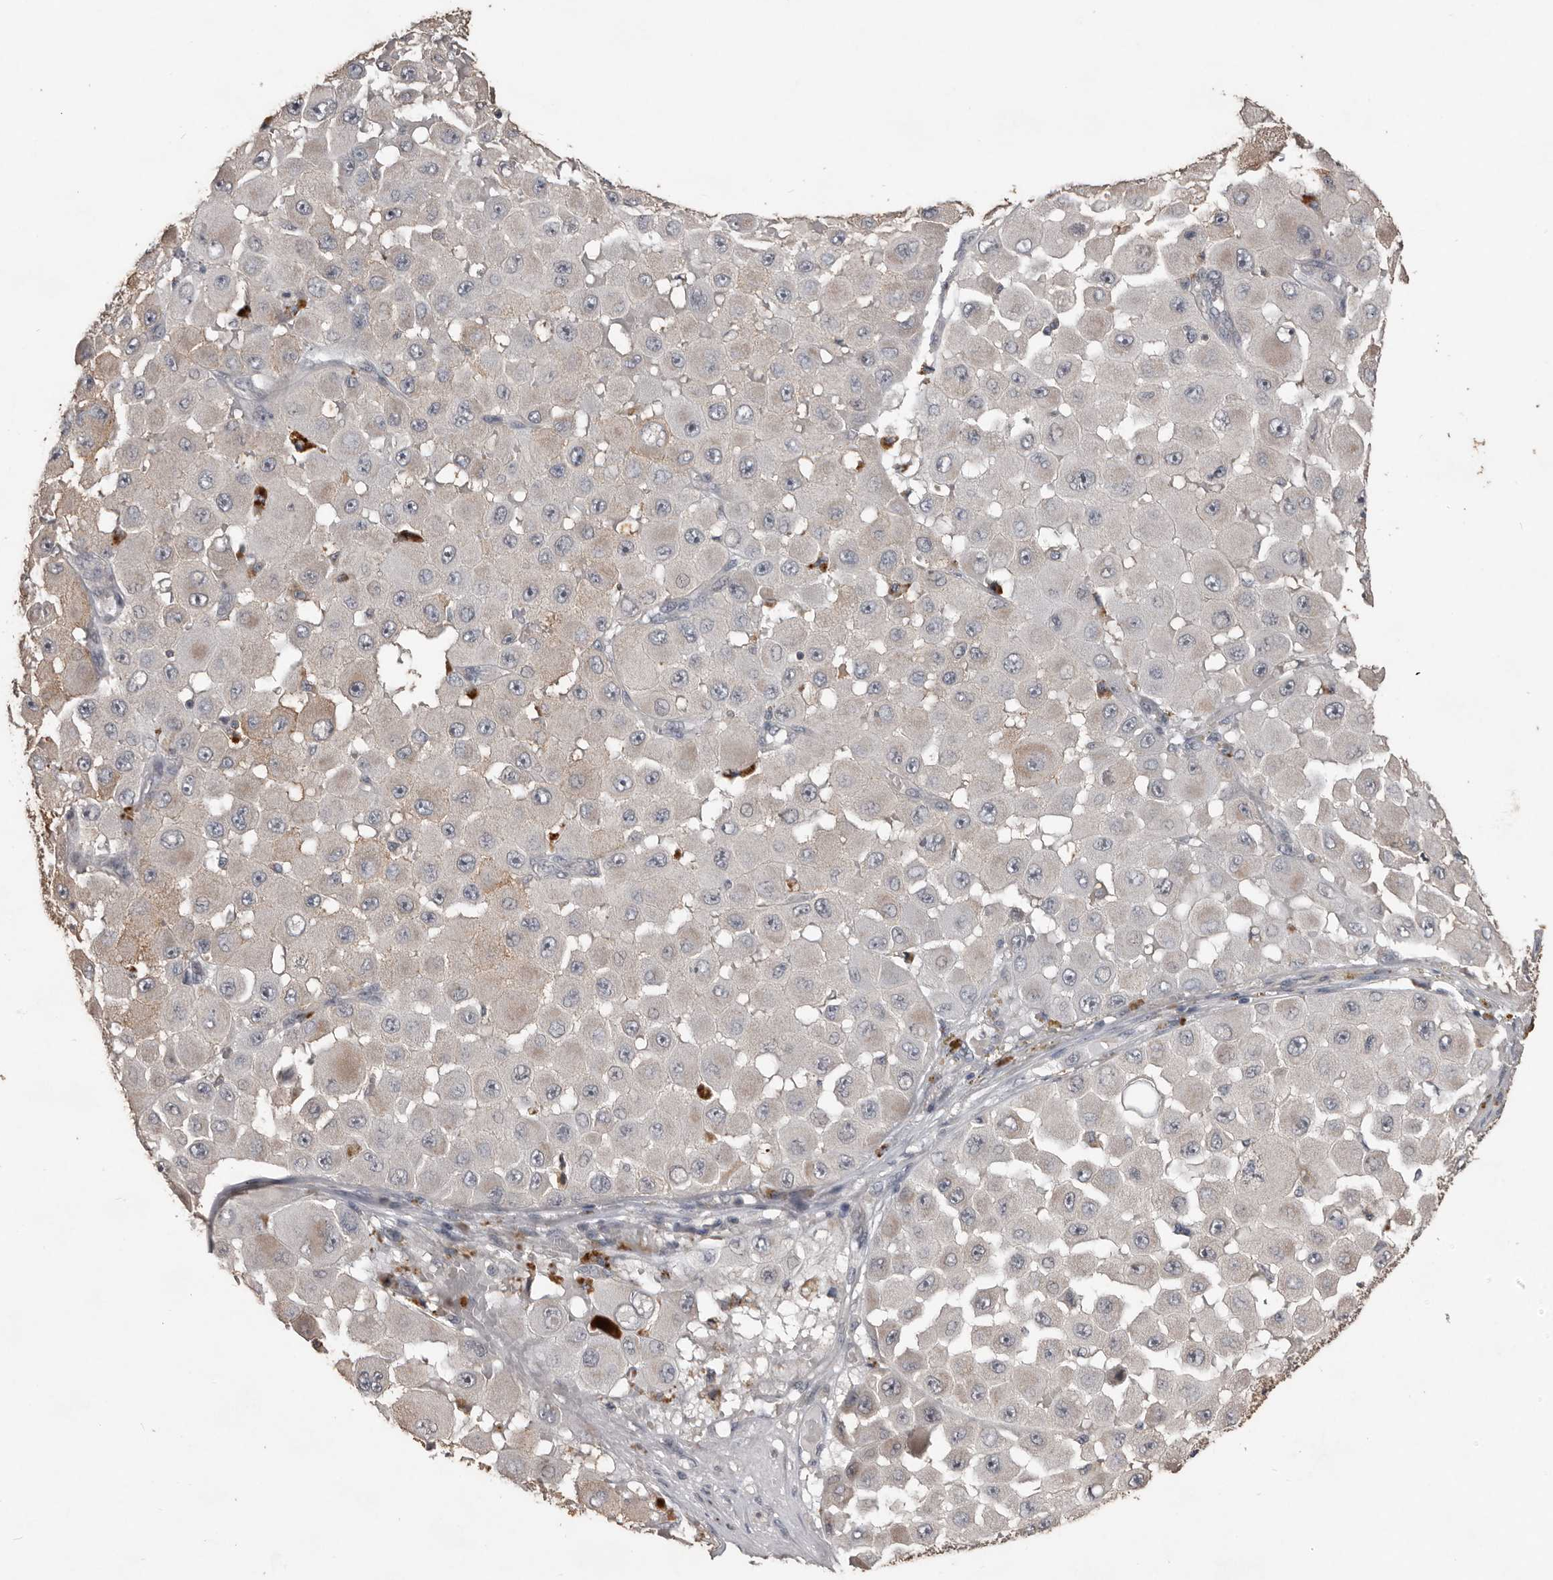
{"staining": {"intensity": "negative", "quantity": "none", "location": "none"}, "tissue": "melanoma", "cell_type": "Tumor cells", "image_type": "cancer", "snomed": [{"axis": "morphology", "description": "Malignant melanoma, NOS"}, {"axis": "topography", "description": "Skin"}], "caption": "Human melanoma stained for a protein using IHC demonstrates no expression in tumor cells.", "gene": "BAMBI", "patient": {"sex": "female", "age": 81}}